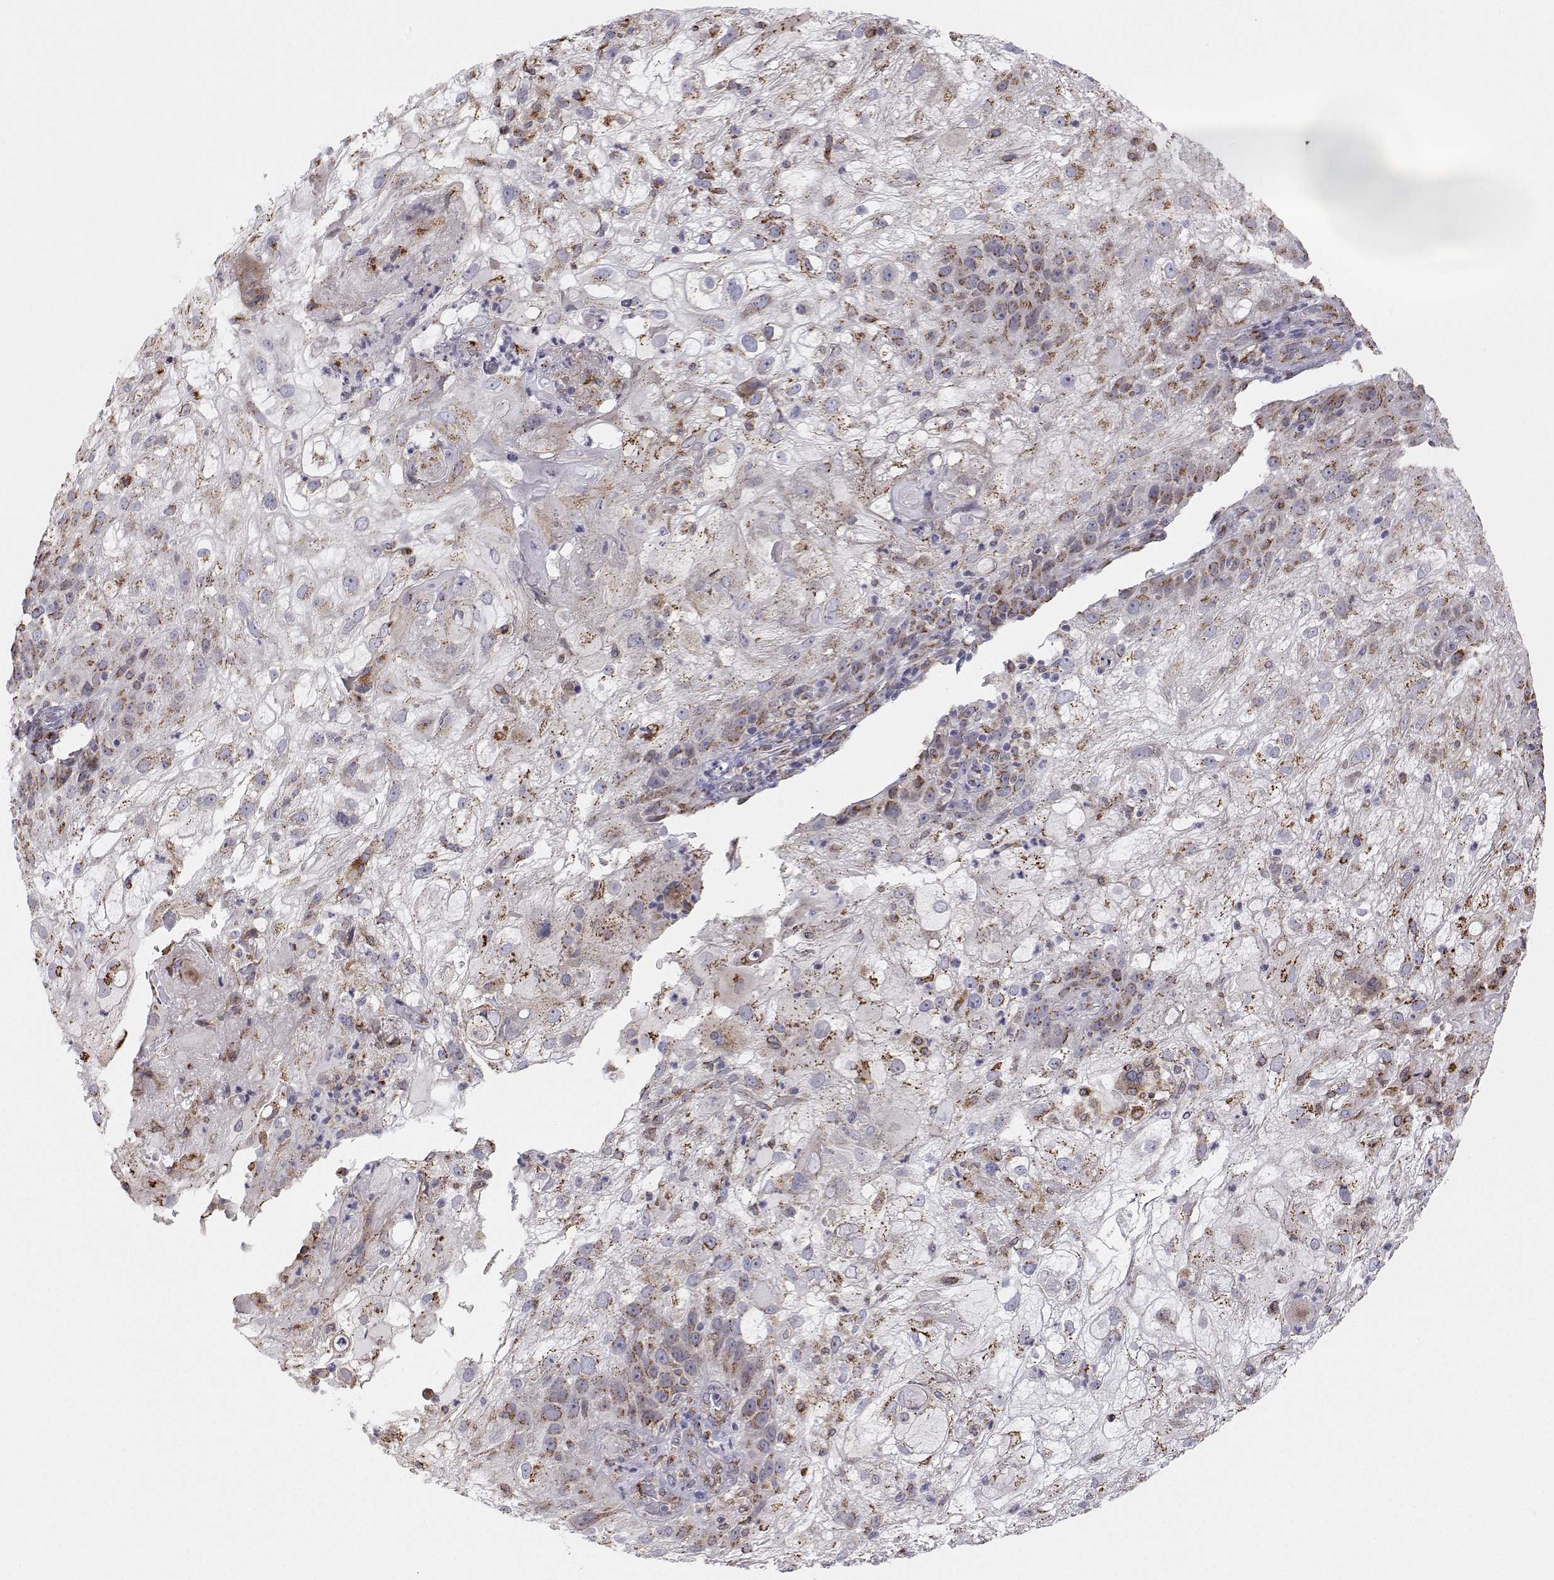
{"staining": {"intensity": "moderate", "quantity": "25%-75%", "location": "cytoplasmic/membranous"}, "tissue": "skin cancer", "cell_type": "Tumor cells", "image_type": "cancer", "snomed": [{"axis": "morphology", "description": "Normal tissue, NOS"}, {"axis": "morphology", "description": "Squamous cell carcinoma, NOS"}, {"axis": "topography", "description": "Skin"}], "caption": "Human skin cancer (squamous cell carcinoma) stained with a brown dye displays moderate cytoplasmic/membranous positive staining in about 25%-75% of tumor cells.", "gene": "STARD13", "patient": {"sex": "female", "age": 83}}